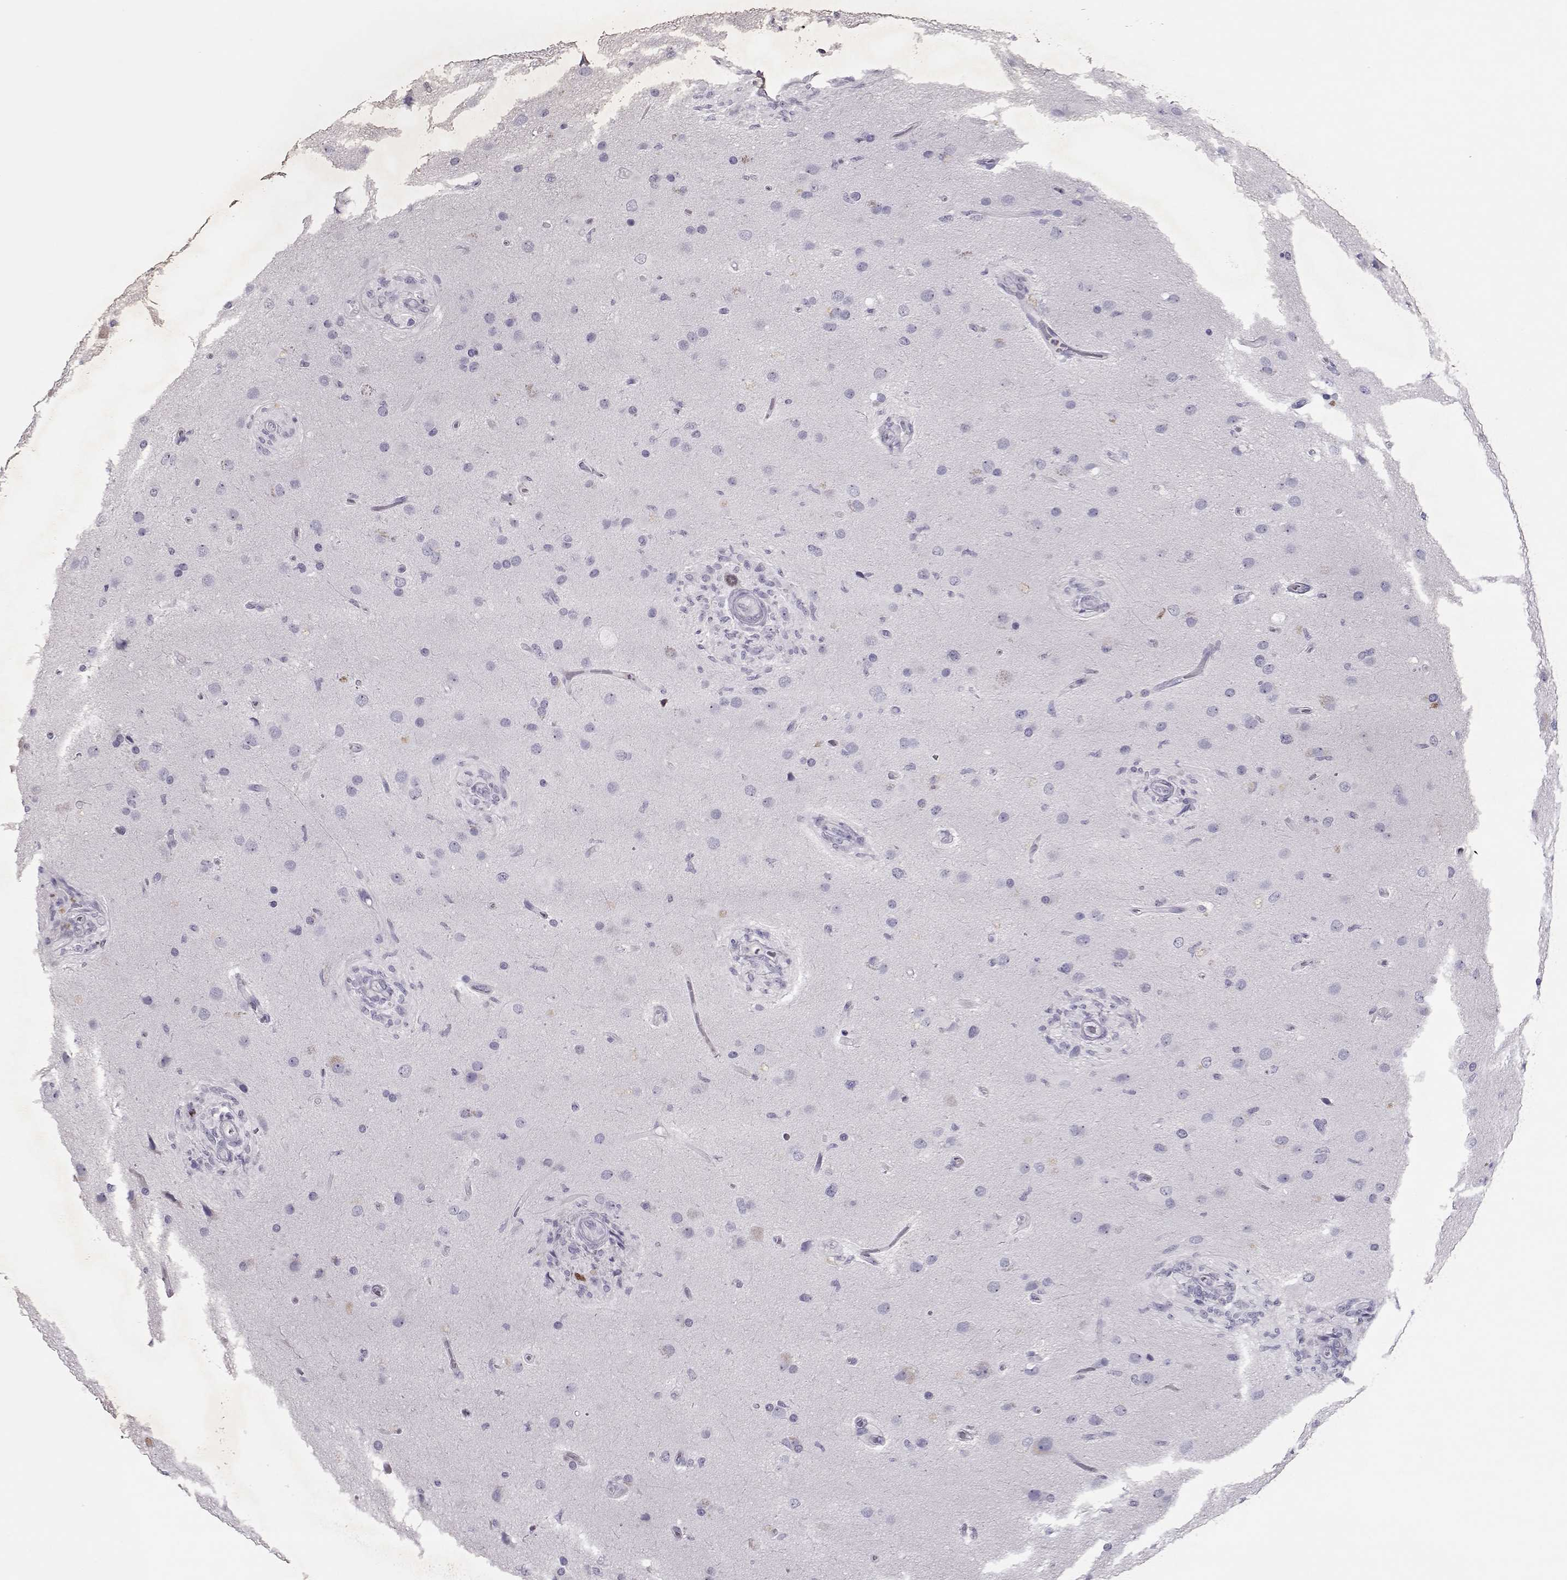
{"staining": {"intensity": "negative", "quantity": "none", "location": "none"}, "tissue": "glioma", "cell_type": "Tumor cells", "image_type": "cancer", "snomed": [{"axis": "morphology", "description": "Glioma, malignant, High grade"}, {"axis": "topography", "description": "Brain"}], "caption": "High magnification brightfield microscopy of malignant glioma (high-grade) stained with DAB (brown) and counterstained with hematoxylin (blue): tumor cells show no significant positivity.", "gene": "SGO1", "patient": {"sex": "male", "age": 68}}